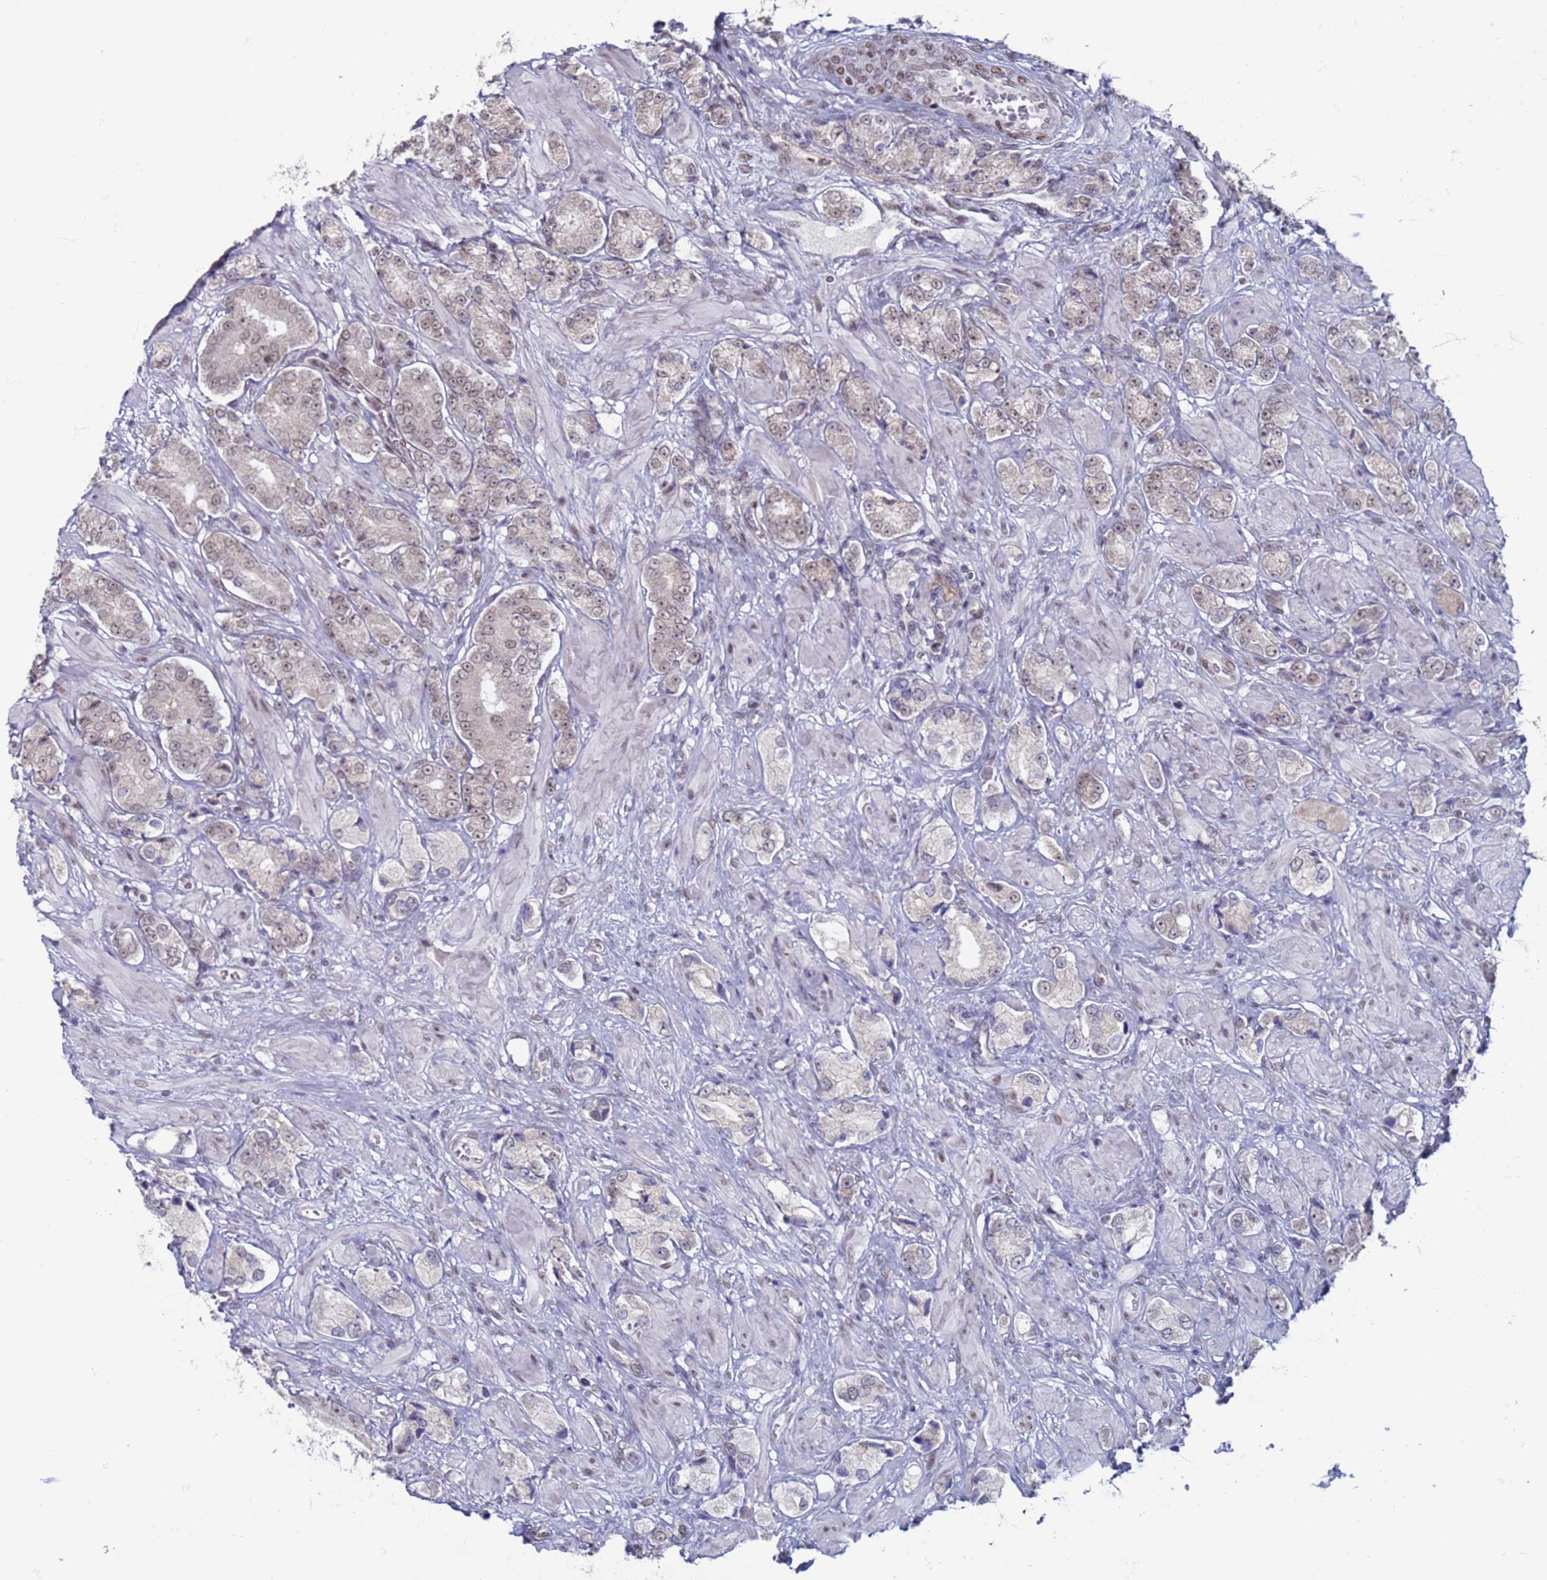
{"staining": {"intensity": "weak", "quantity": ">75%", "location": "nuclear"}, "tissue": "prostate cancer", "cell_type": "Tumor cells", "image_type": "cancer", "snomed": [{"axis": "morphology", "description": "Adenocarcinoma, High grade"}, {"axis": "topography", "description": "Prostate and seminal vesicle, NOS"}], "caption": "The immunohistochemical stain shows weak nuclear positivity in tumor cells of prostate adenocarcinoma (high-grade) tissue.", "gene": "SAE1", "patient": {"sex": "male", "age": 64}}